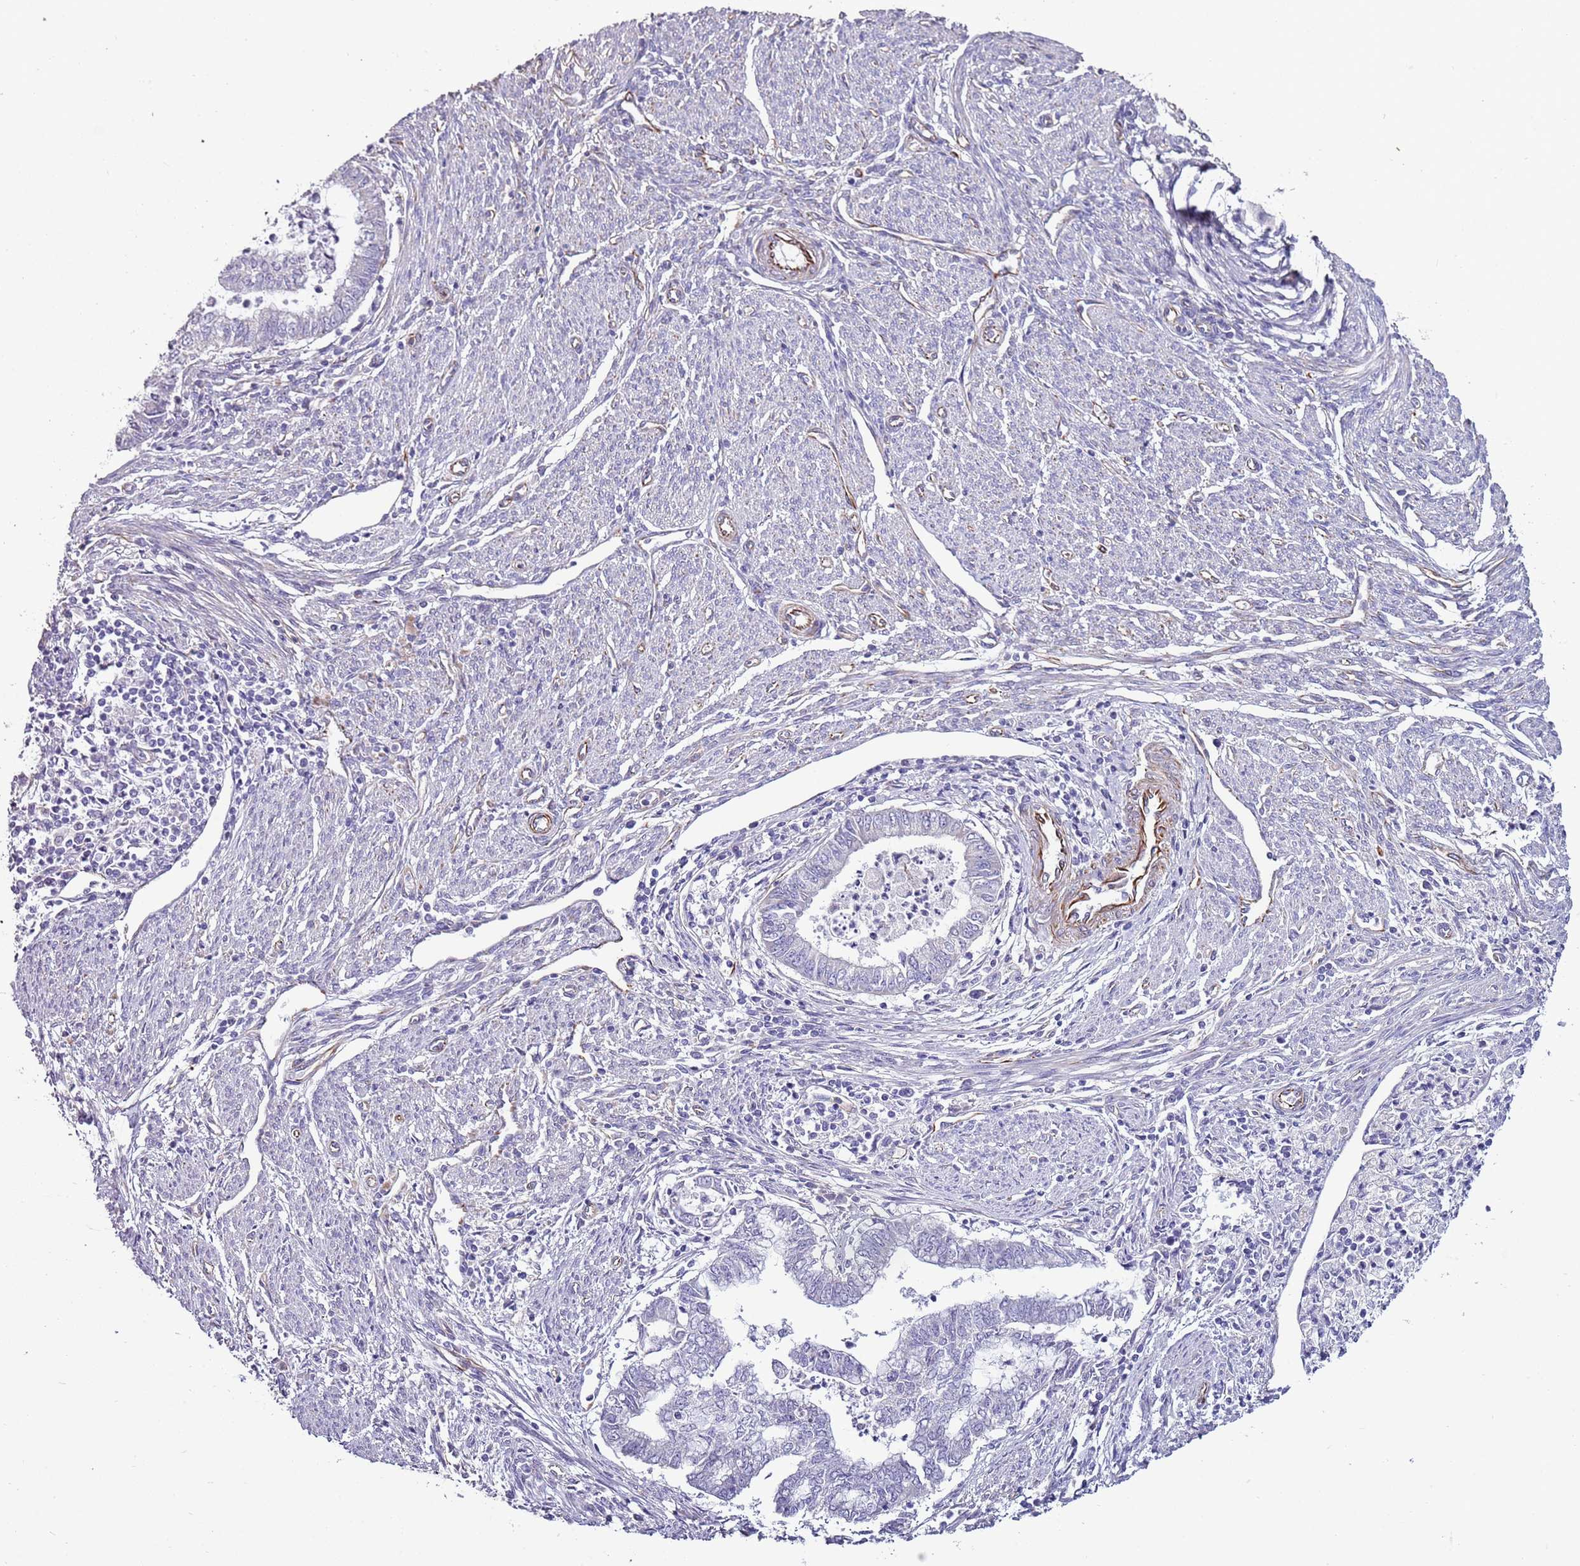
{"staining": {"intensity": "negative", "quantity": "none", "location": "none"}, "tissue": "endometrial cancer", "cell_type": "Tumor cells", "image_type": "cancer", "snomed": [{"axis": "morphology", "description": "Adenocarcinoma, NOS"}, {"axis": "topography", "description": "Endometrium"}], "caption": "A high-resolution histopathology image shows IHC staining of endometrial adenocarcinoma, which reveals no significant expression in tumor cells.", "gene": "ZNF786", "patient": {"sex": "female", "age": 79}}